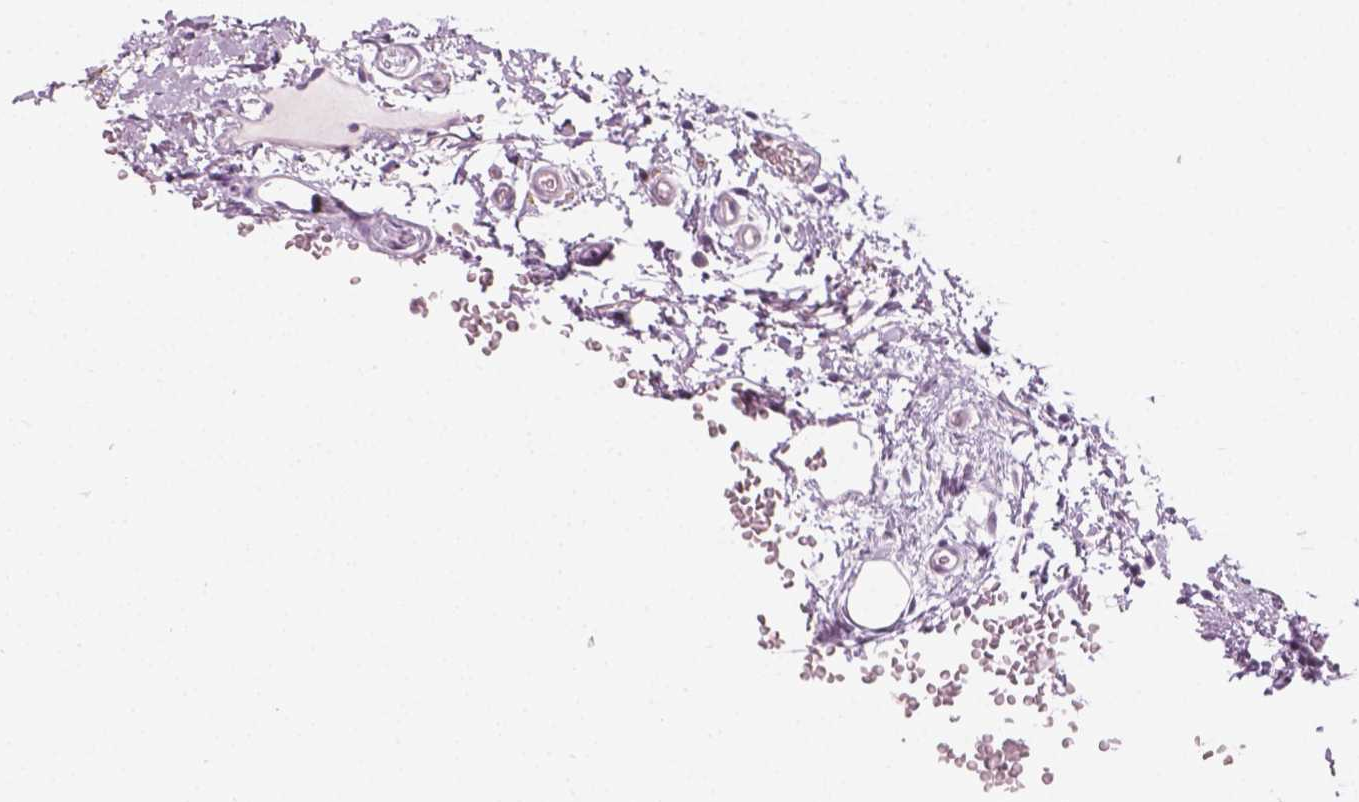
{"staining": {"intensity": "negative", "quantity": "none", "location": "none"}, "tissue": "oral mucosa", "cell_type": "Squamous epithelial cells", "image_type": "normal", "snomed": [{"axis": "morphology", "description": "Normal tissue, NOS"}, {"axis": "topography", "description": "Oral tissue"}, {"axis": "topography", "description": "Tounge, NOS"}], "caption": "Immunohistochemistry (IHC) of benign human oral mucosa exhibits no staining in squamous epithelial cells. Brightfield microscopy of immunohistochemistry (IHC) stained with DAB (3,3'-diaminobenzidine) (brown) and hematoxylin (blue), captured at high magnification.", "gene": "SCG3", "patient": {"sex": "female", "age": 60}}